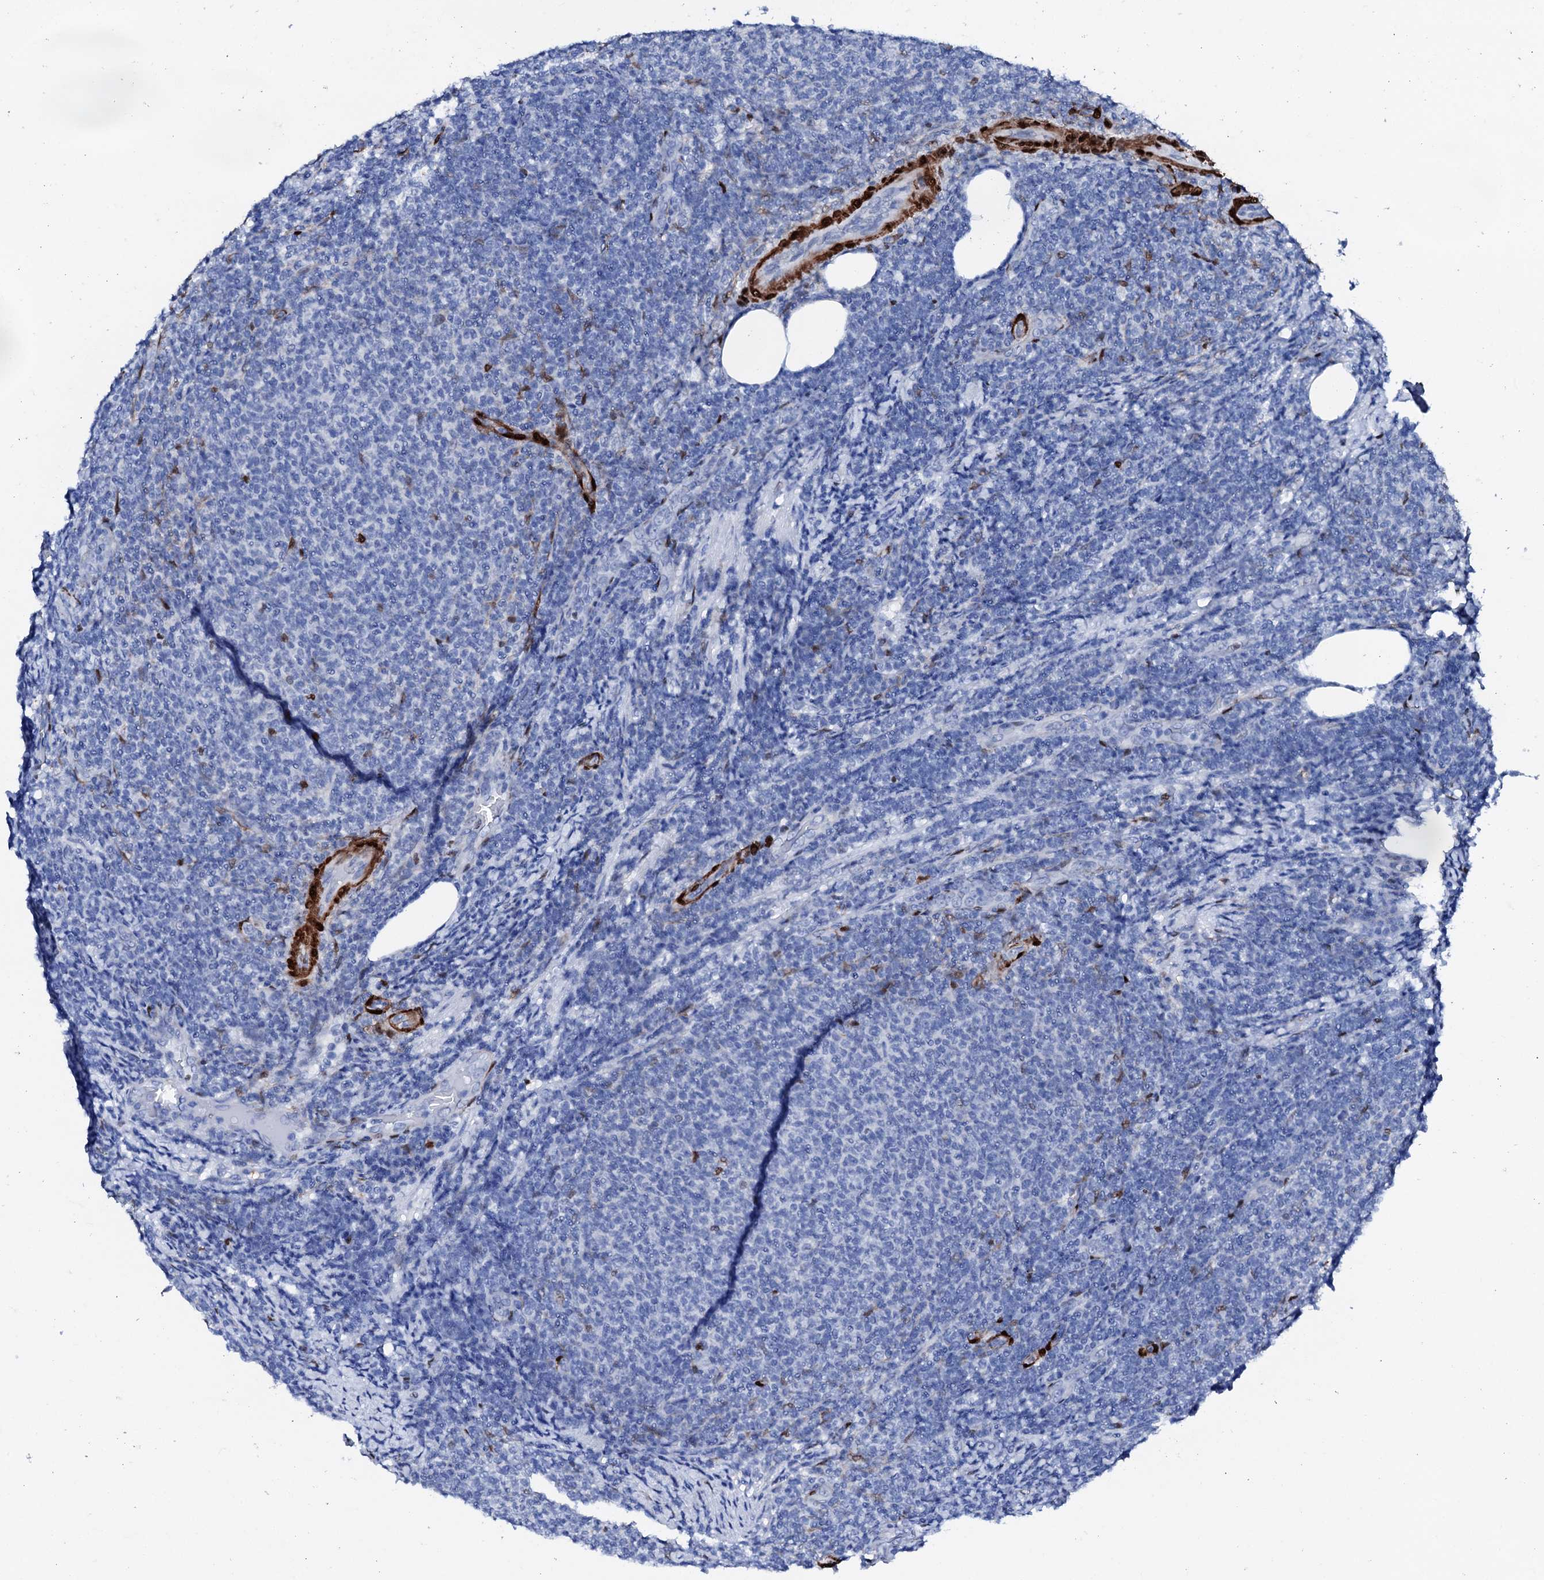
{"staining": {"intensity": "negative", "quantity": "none", "location": "none"}, "tissue": "lymphoma", "cell_type": "Tumor cells", "image_type": "cancer", "snomed": [{"axis": "morphology", "description": "Malignant lymphoma, non-Hodgkin's type, Low grade"}, {"axis": "topography", "description": "Lymph node"}], "caption": "Immunohistochemistry of human low-grade malignant lymphoma, non-Hodgkin's type exhibits no expression in tumor cells. (DAB immunohistochemistry, high magnification).", "gene": "NRIP2", "patient": {"sex": "male", "age": 66}}